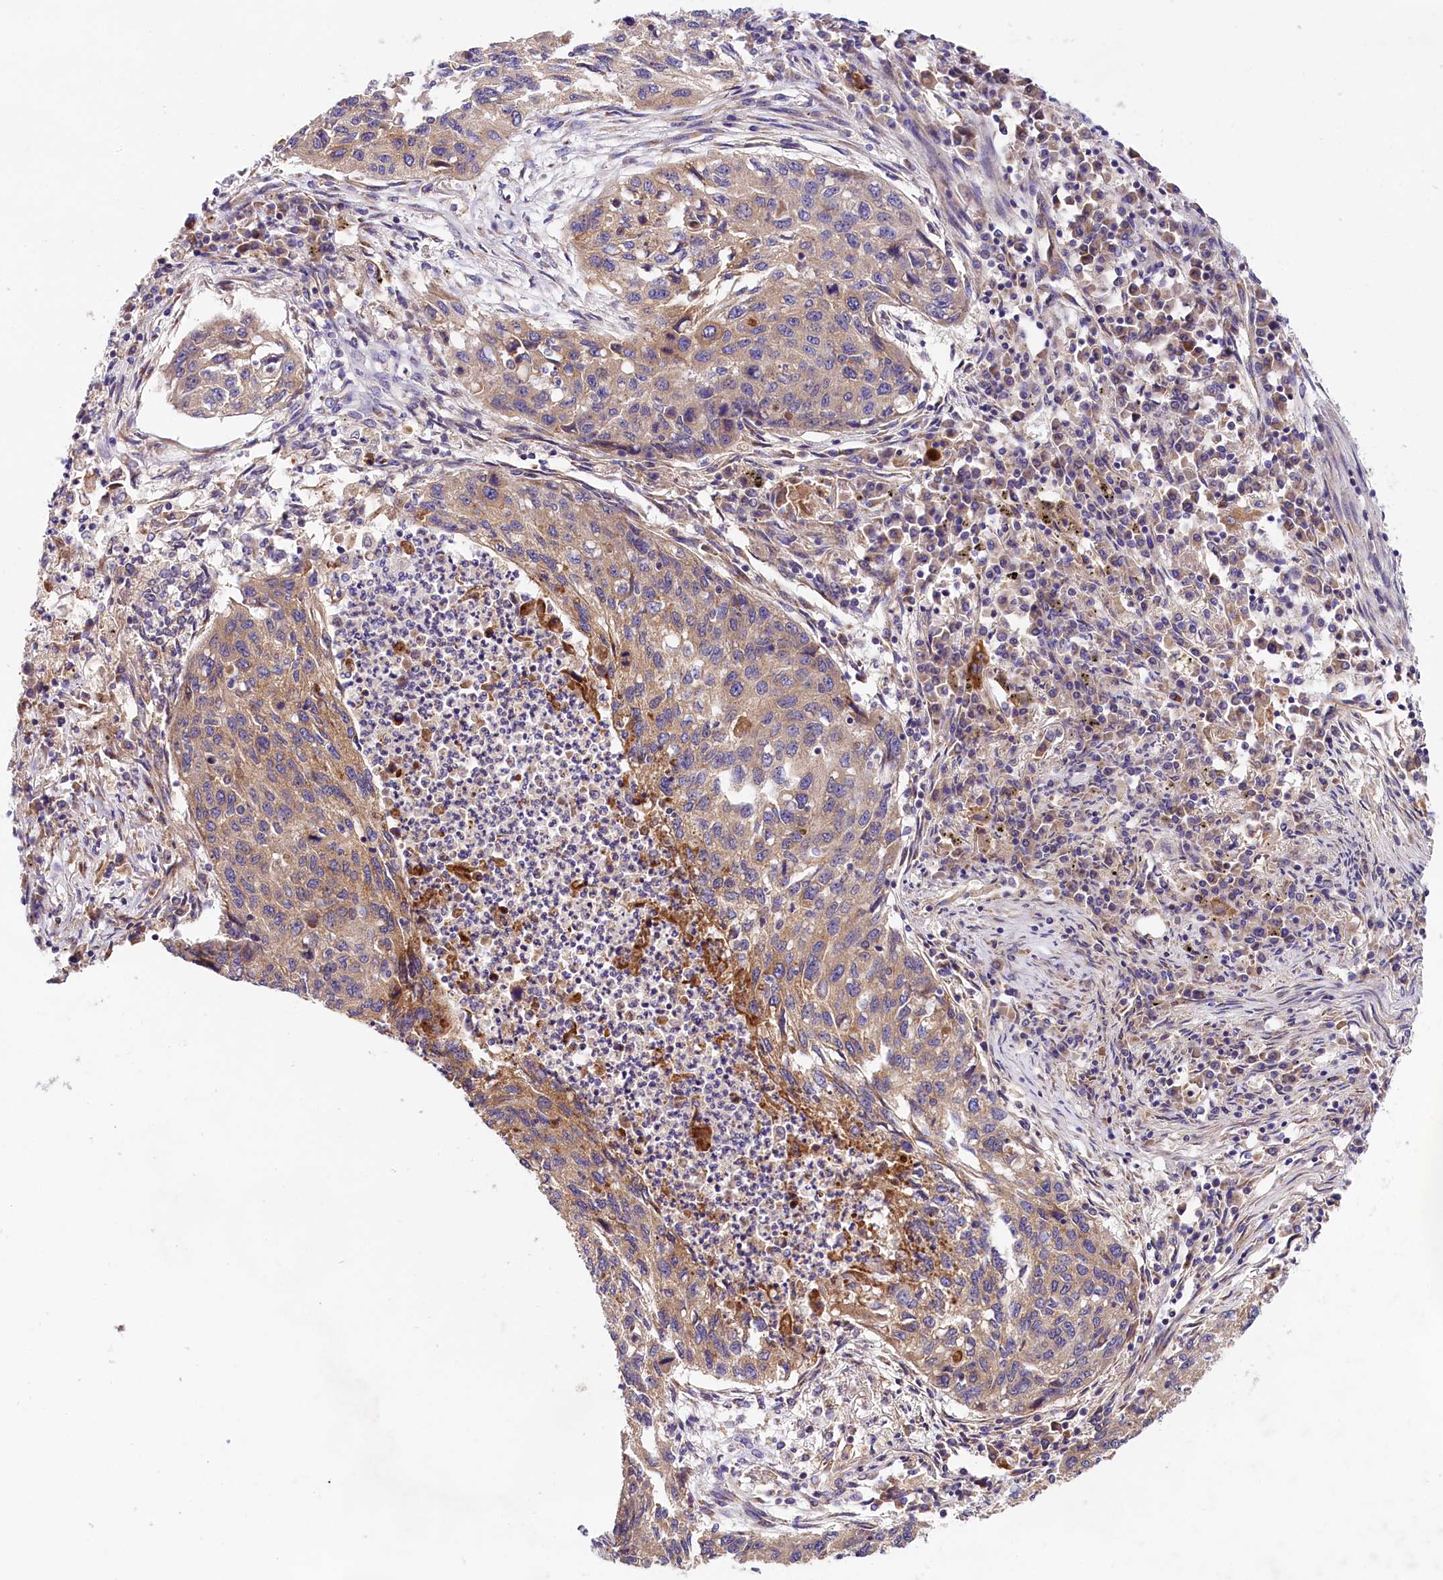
{"staining": {"intensity": "moderate", "quantity": "<25%", "location": "cytoplasmic/membranous"}, "tissue": "lung cancer", "cell_type": "Tumor cells", "image_type": "cancer", "snomed": [{"axis": "morphology", "description": "Squamous cell carcinoma, NOS"}, {"axis": "topography", "description": "Lung"}], "caption": "DAB immunohistochemical staining of lung squamous cell carcinoma shows moderate cytoplasmic/membranous protein staining in approximately <25% of tumor cells.", "gene": "SPG11", "patient": {"sex": "female", "age": 63}}